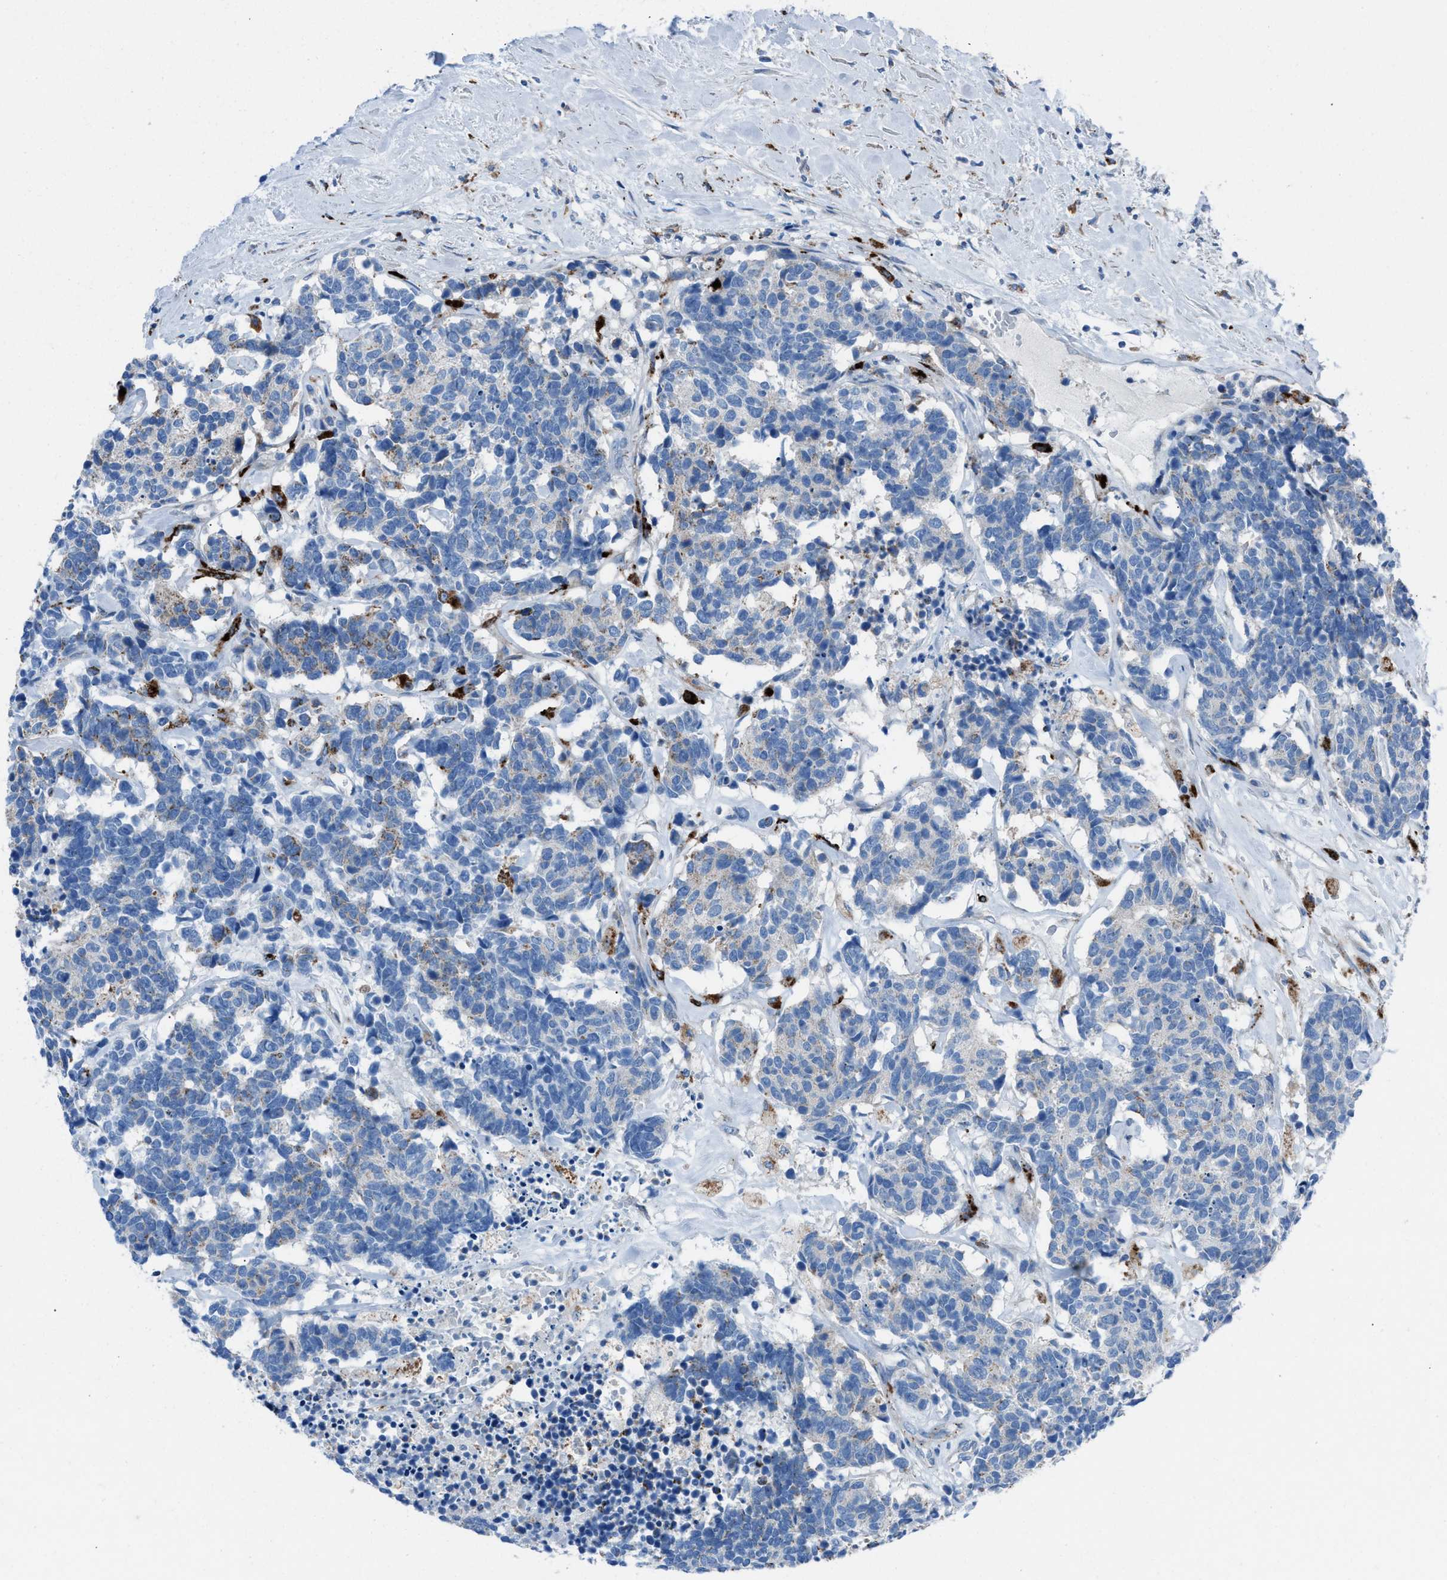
{"staining": {"intensity": "weak", "quantity": "25%-75%", "location": "cytoplasmic/membranous"}, "tissue": "carcinoid", "cell_type": "Tumor cells", "image_type": "cancer", "snomed": [{"axis": "morphology", "description": "Carcinoma, NOS"}, {"axis": "morphology", "description": "Carcinoid, malignant, NOS"}, {"axis": "topography", "description": "Urinary bladder"}], "caption": "The immunohistochemical stain labels weak cytoplasmic/membranous expression in tumor cells of carcinoid tissue.", "gene": "CD1B", "patient": {"sex": "male", "age": 57}}